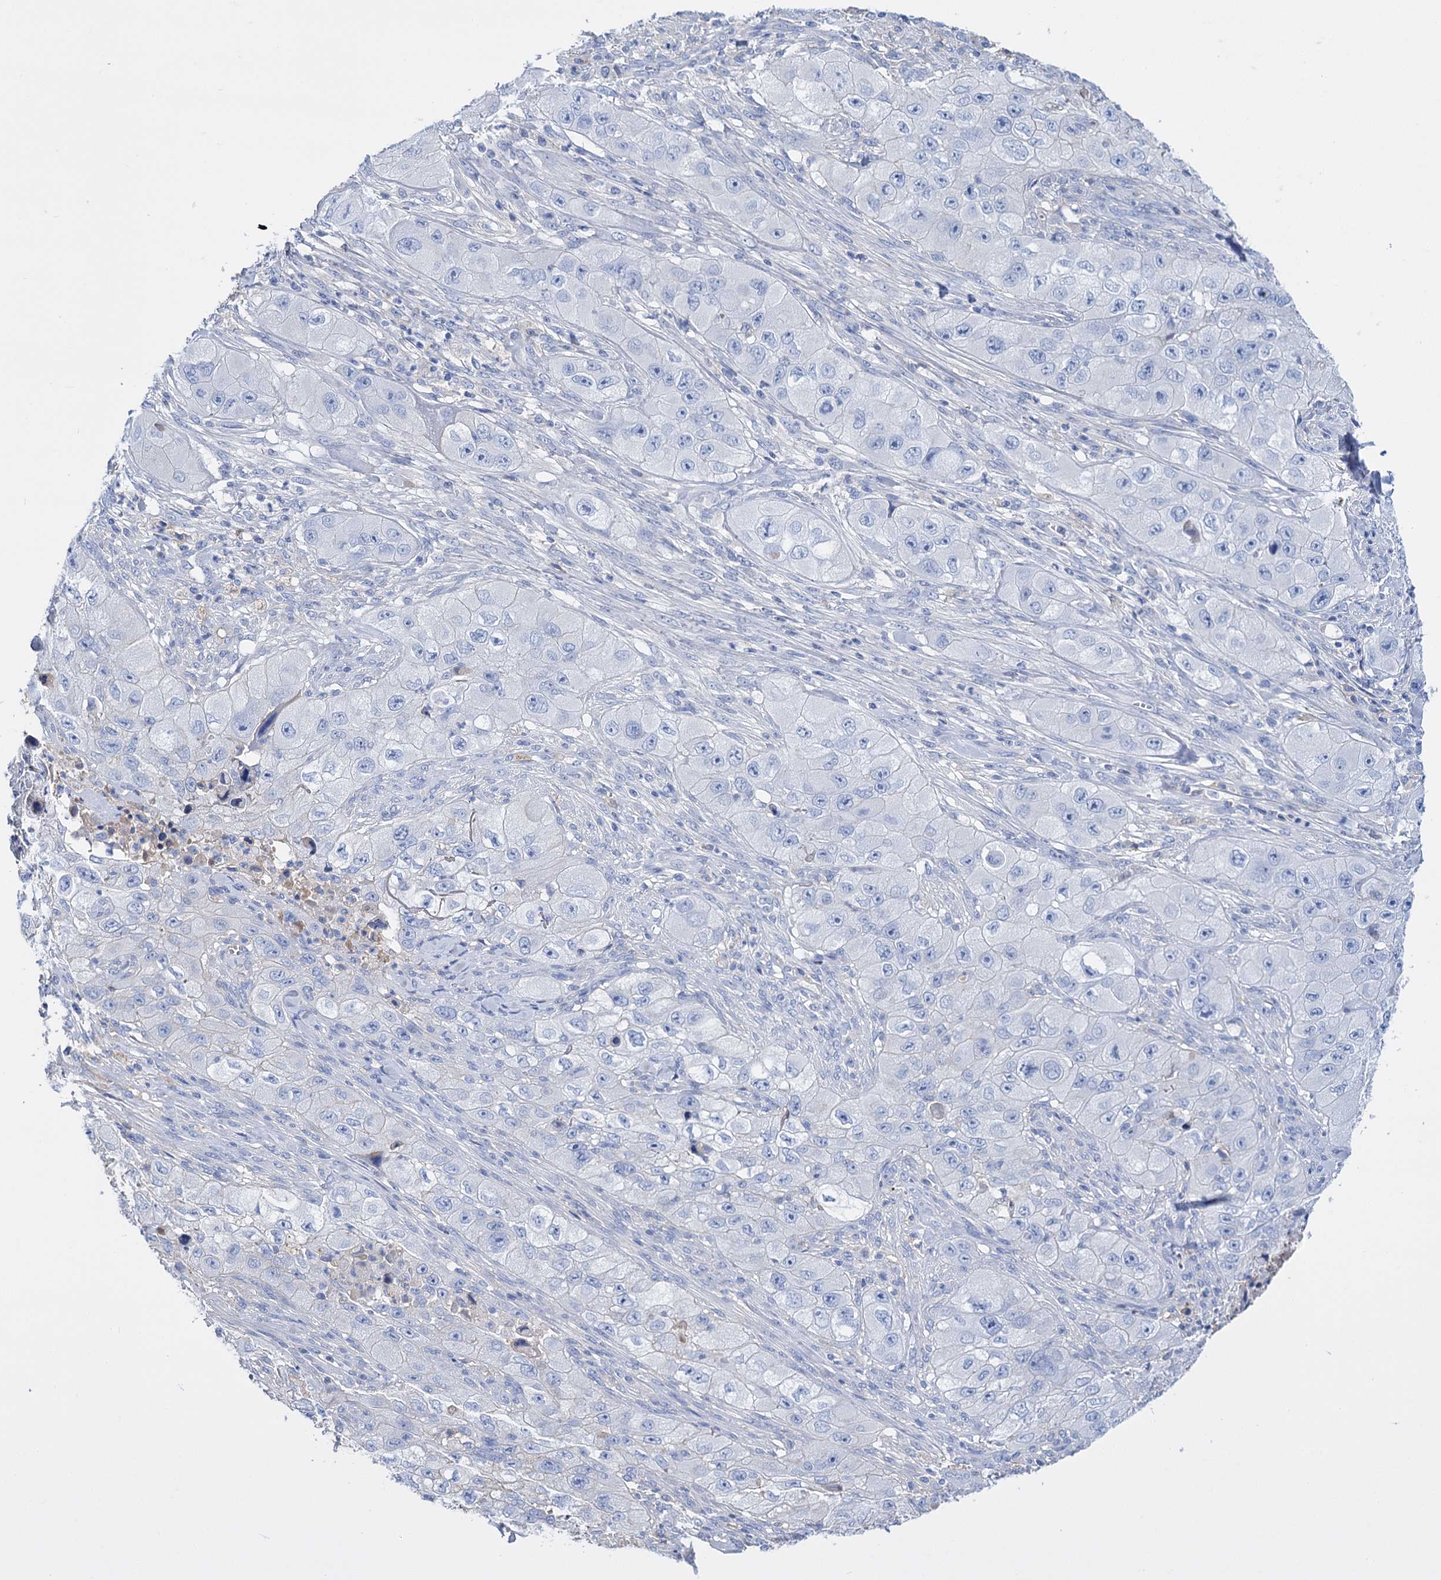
{"staining": {"intensity": "negative", "quantity": "none", "location": "none"}, "tissue": "skin cancer", "cell_type": "Tumor cells", "image_type": "cancer", "snomed": [{"axis": "morphology", "description": "Squamous cell carcinoma, NOS"}, {"axis": "topography", "description": "Skin"}, {"axis": "topography", "description": "Subcutis"}], "caption": "High power microscopy micrograph of an IHC micrograph of squamous cell carcinoma (skin), revealing no significant positivity in tumor cells.", "gene": "FBXW12", "patient": {"sex": "male", "age": 73}}